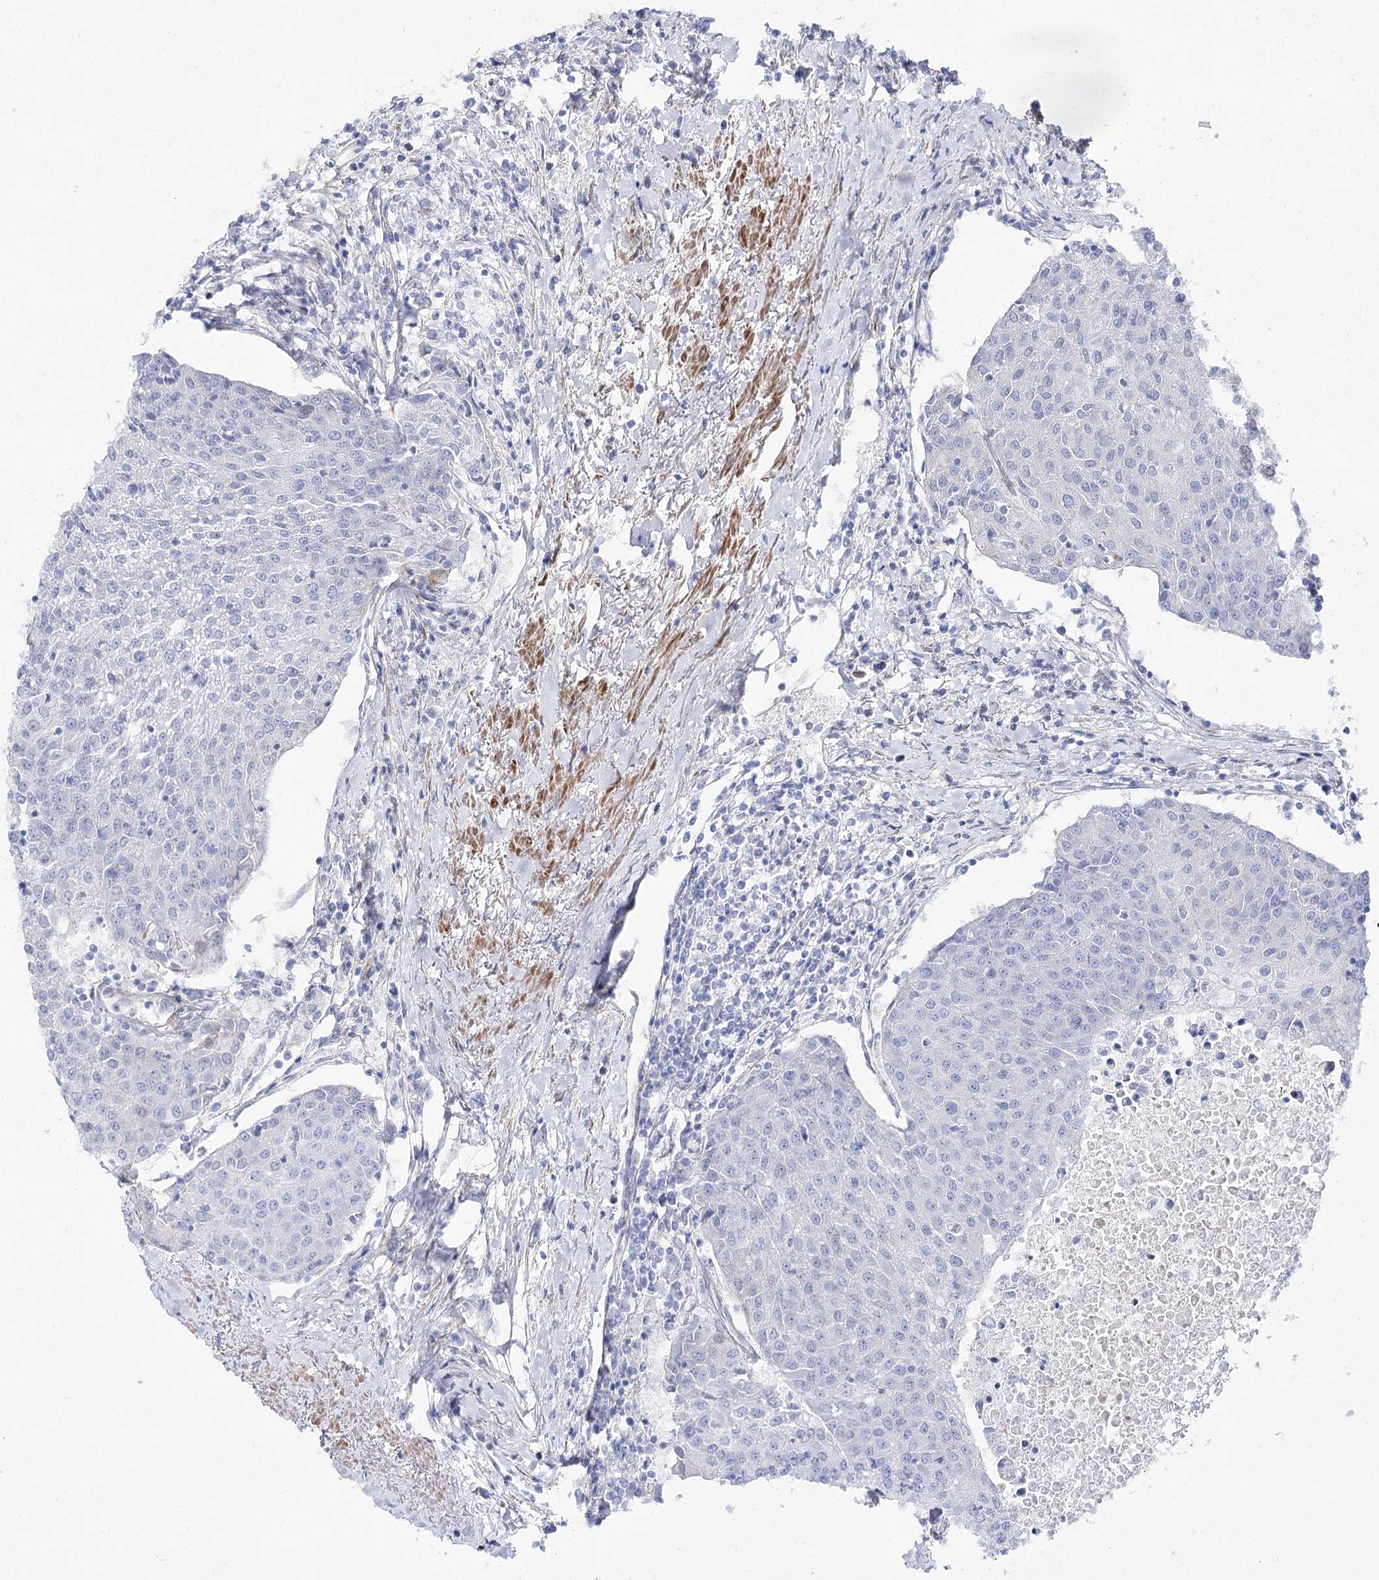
{"staining": {"intensity": "negative", "quantity": "none", "location": "none"}, "tissue": "urothelial cancer", "cell_type": "Tumor cells", "image_type": "cancer", "snomed": [{"axis": "morphology", "description": "Urothelial carcinoma, High grade"}, {"axis": "topography", "description": "Urinary bladder"}], "caption": "This is an immunohistochemistry (IHC) micrograph of urothelial cancer. There is no expression in tumor cells.", "gene": "ANKRD23", "patient": {"sex": "female", "age": 85}}